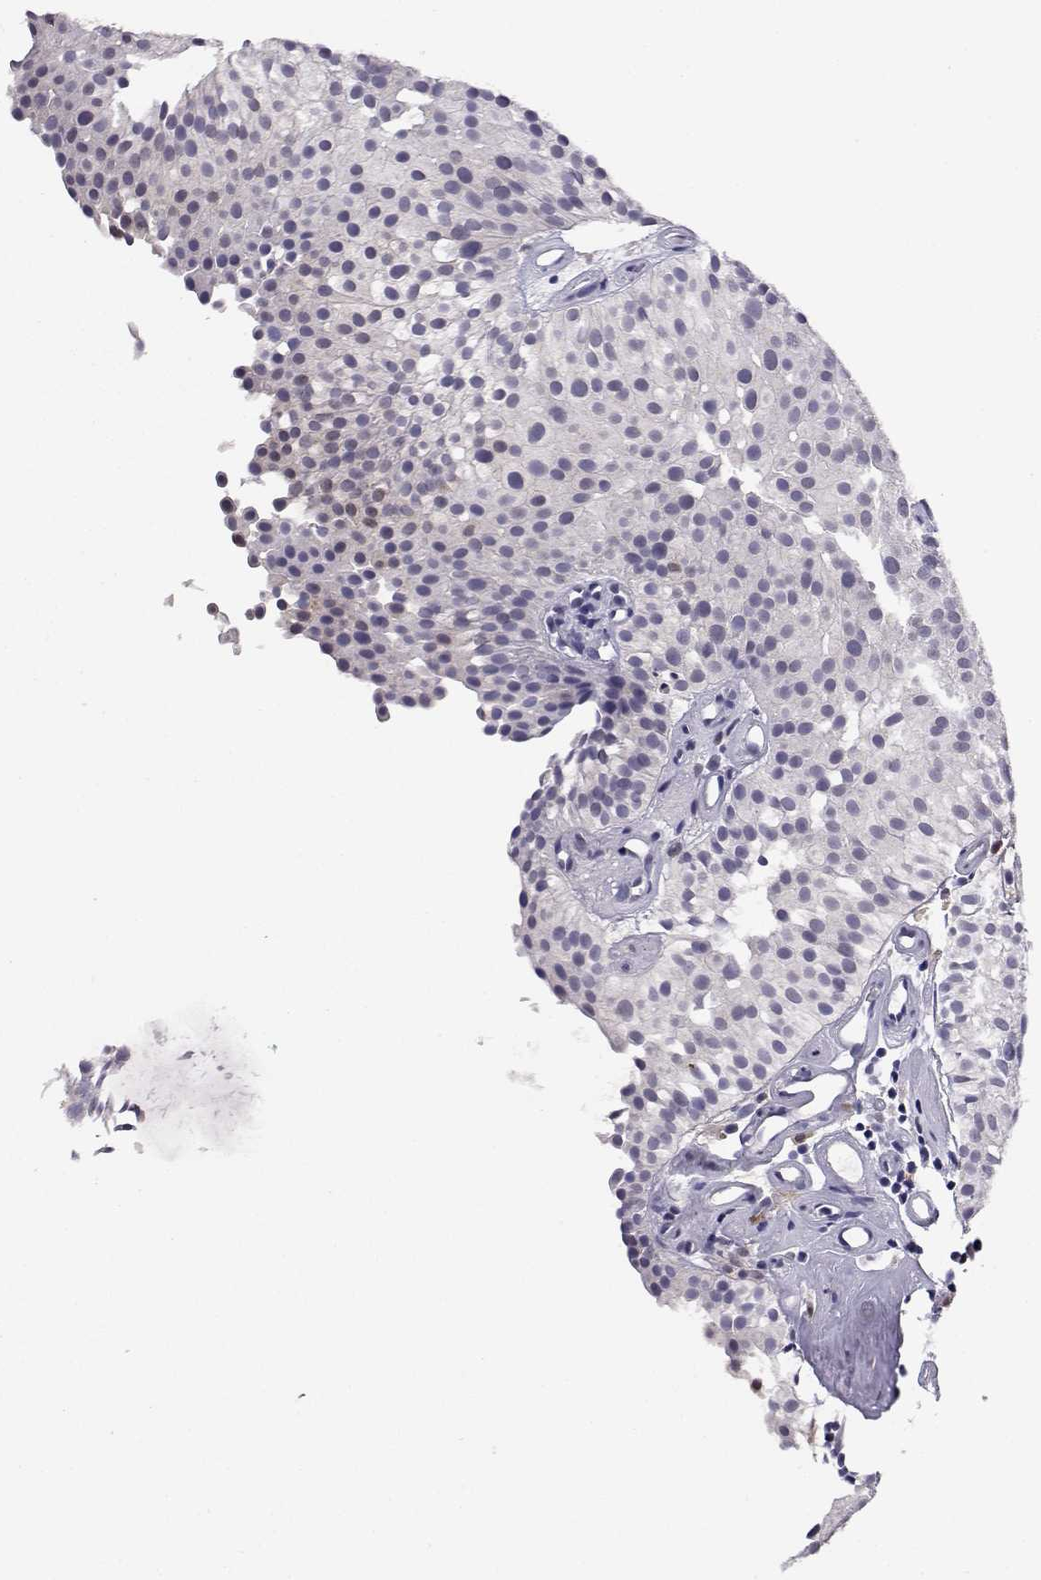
{"staining": {"intensity": "negative", "quantity": "none", "location": "none"}, "tissue": "urothelial cancer", "cell_type": "Tumor cells", "image_type": "cancer", "snomed": [{"axis": "morphology", "description": "Urothelial carcinoma, Low grade"}, {"axis": "topography", "description": "Urinary bladder"}], "caption": "Immunohistochemical staining of urothelial cancer shows no significant staining in tumor cells.", "gene": "AKR1B1", "patient": {"sex": "female", "age": 87}}